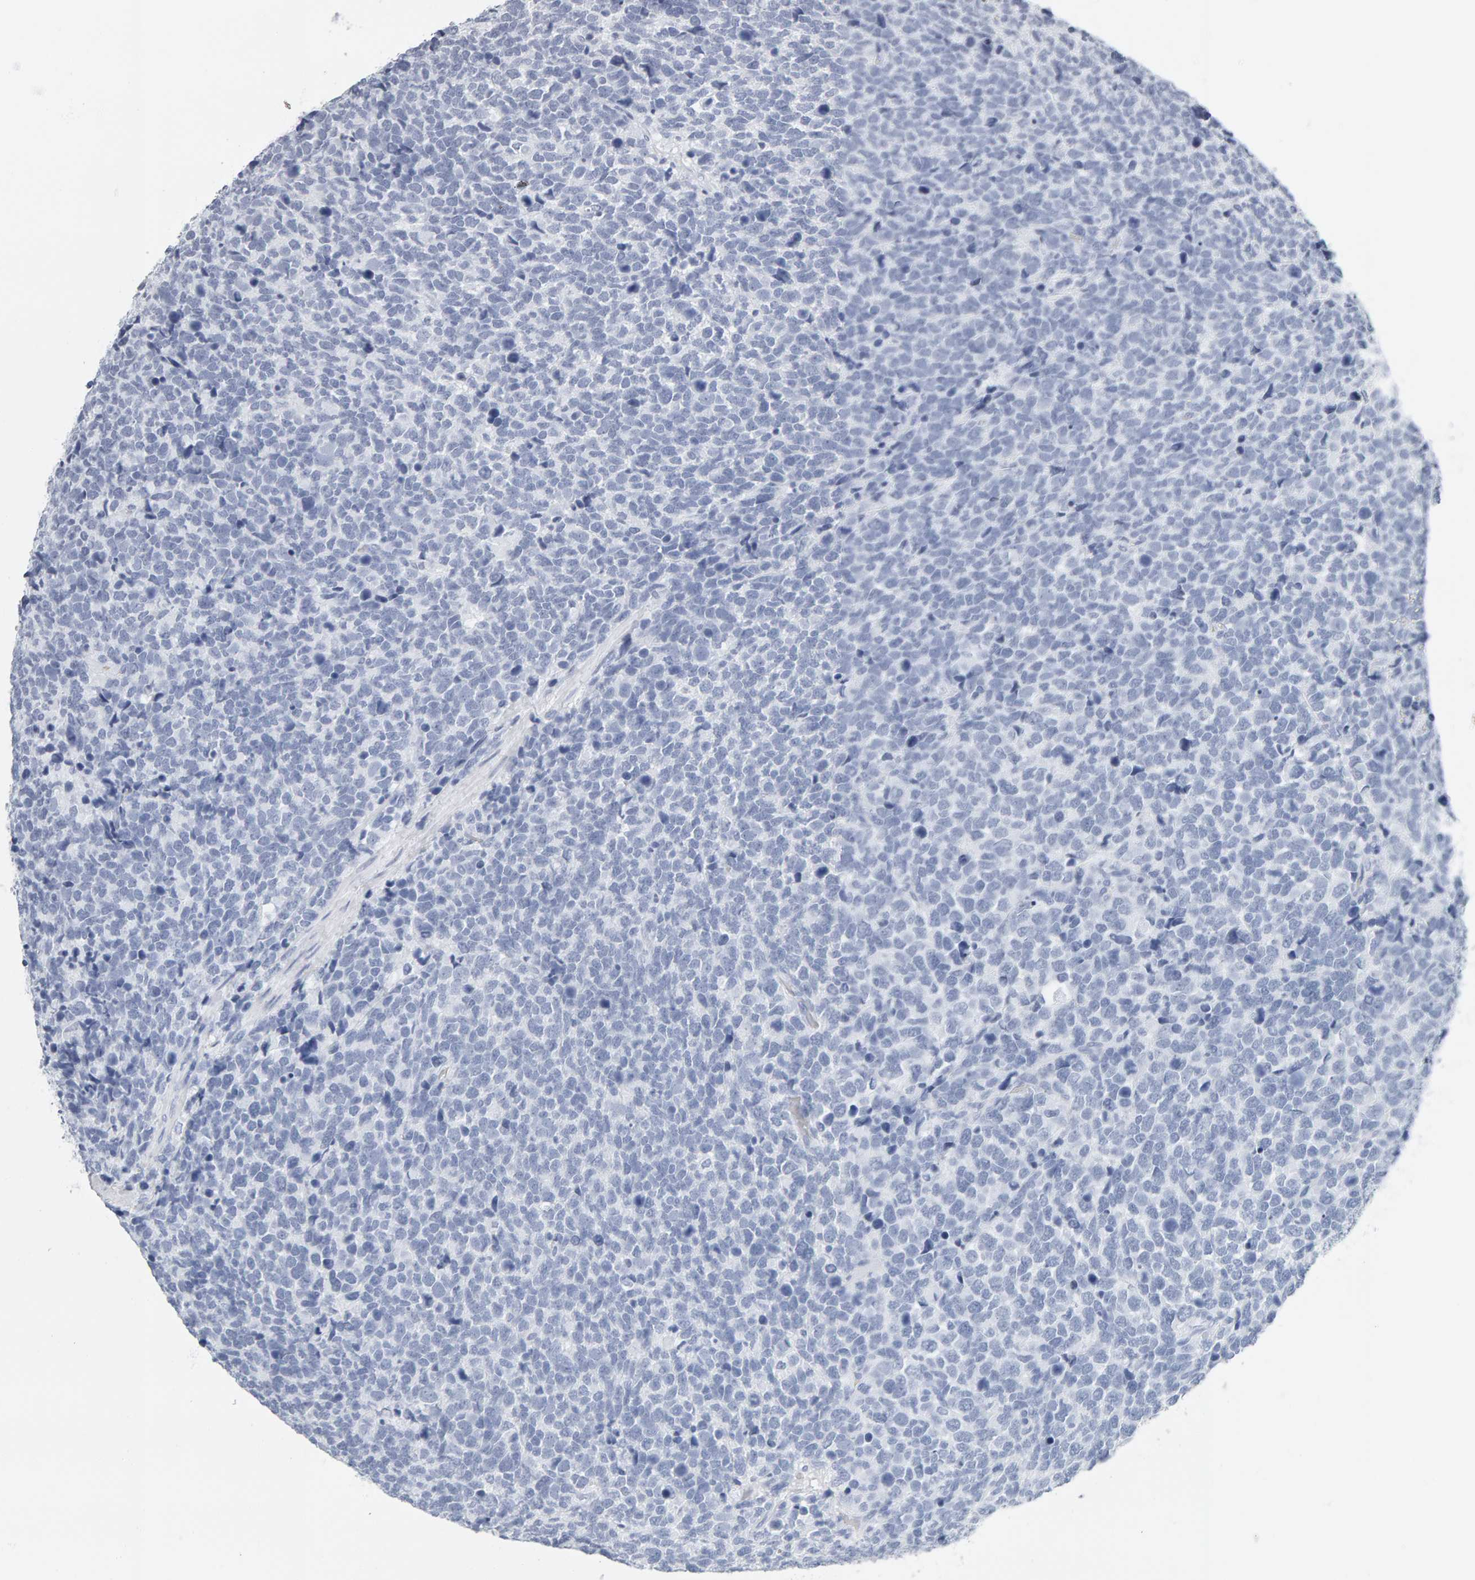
{"staining": {"intensity": "negative", "quantity": "none", "location": "none"}, "tissue": "urothelial cancer", "cell_type": "Tumor cells", "image_type": "cancer", "snomed": [{"axis": "morphology", "description": "Urothelial carcinoma, High grade"}, {"axis": "topography", "description": "Urinary bladder"}], "caption": "This is an immunohistochemistry photomicrograph of human urothelial carcinoma (high-grade). There is no positivity in tumor cells.", "gene": "SPACA3", "patient": {"sex": "female", "age": 82}}